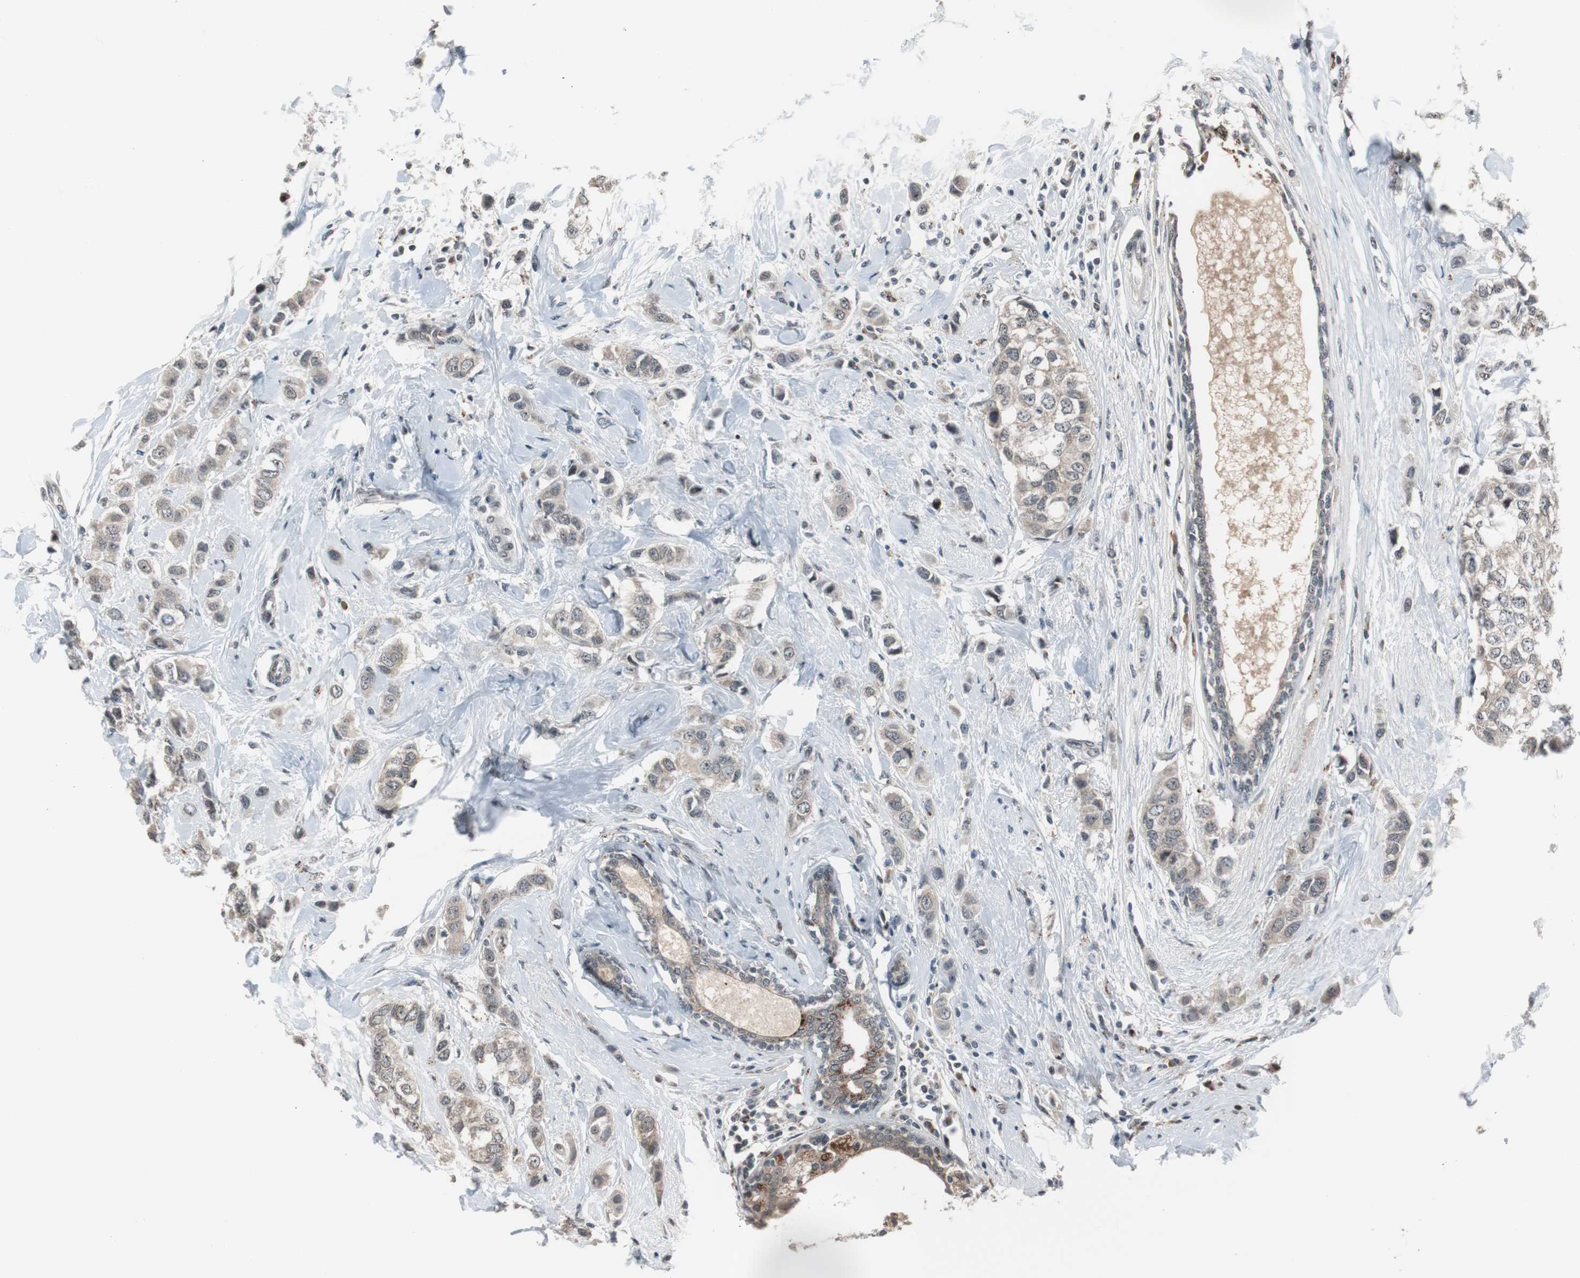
{"staining": {"intensity": "weak", "quantity": "25%-75%", "location": "cytoplasmic/membranous"}, "tissue": "breast cancer", "cell_type": "Tumor cells", "image_type": "cancer", "snomed": [{"axis": "morphology", "description": "Duct carcinoma"}, {"axis": "topography", "description": "Breast"}], "caption": "Breast cancer stained with DAB (3,3'-diaminobenzidine) immunohistochemistry (IHC) displays low levels of weak cytoplasmic/membranous staining in about 25%-75% of tumor cells. (IHC, brightfield microscopy, high magnification).", "gene": "BOLA1", "patient": {"sex": "female", "age": 50}}